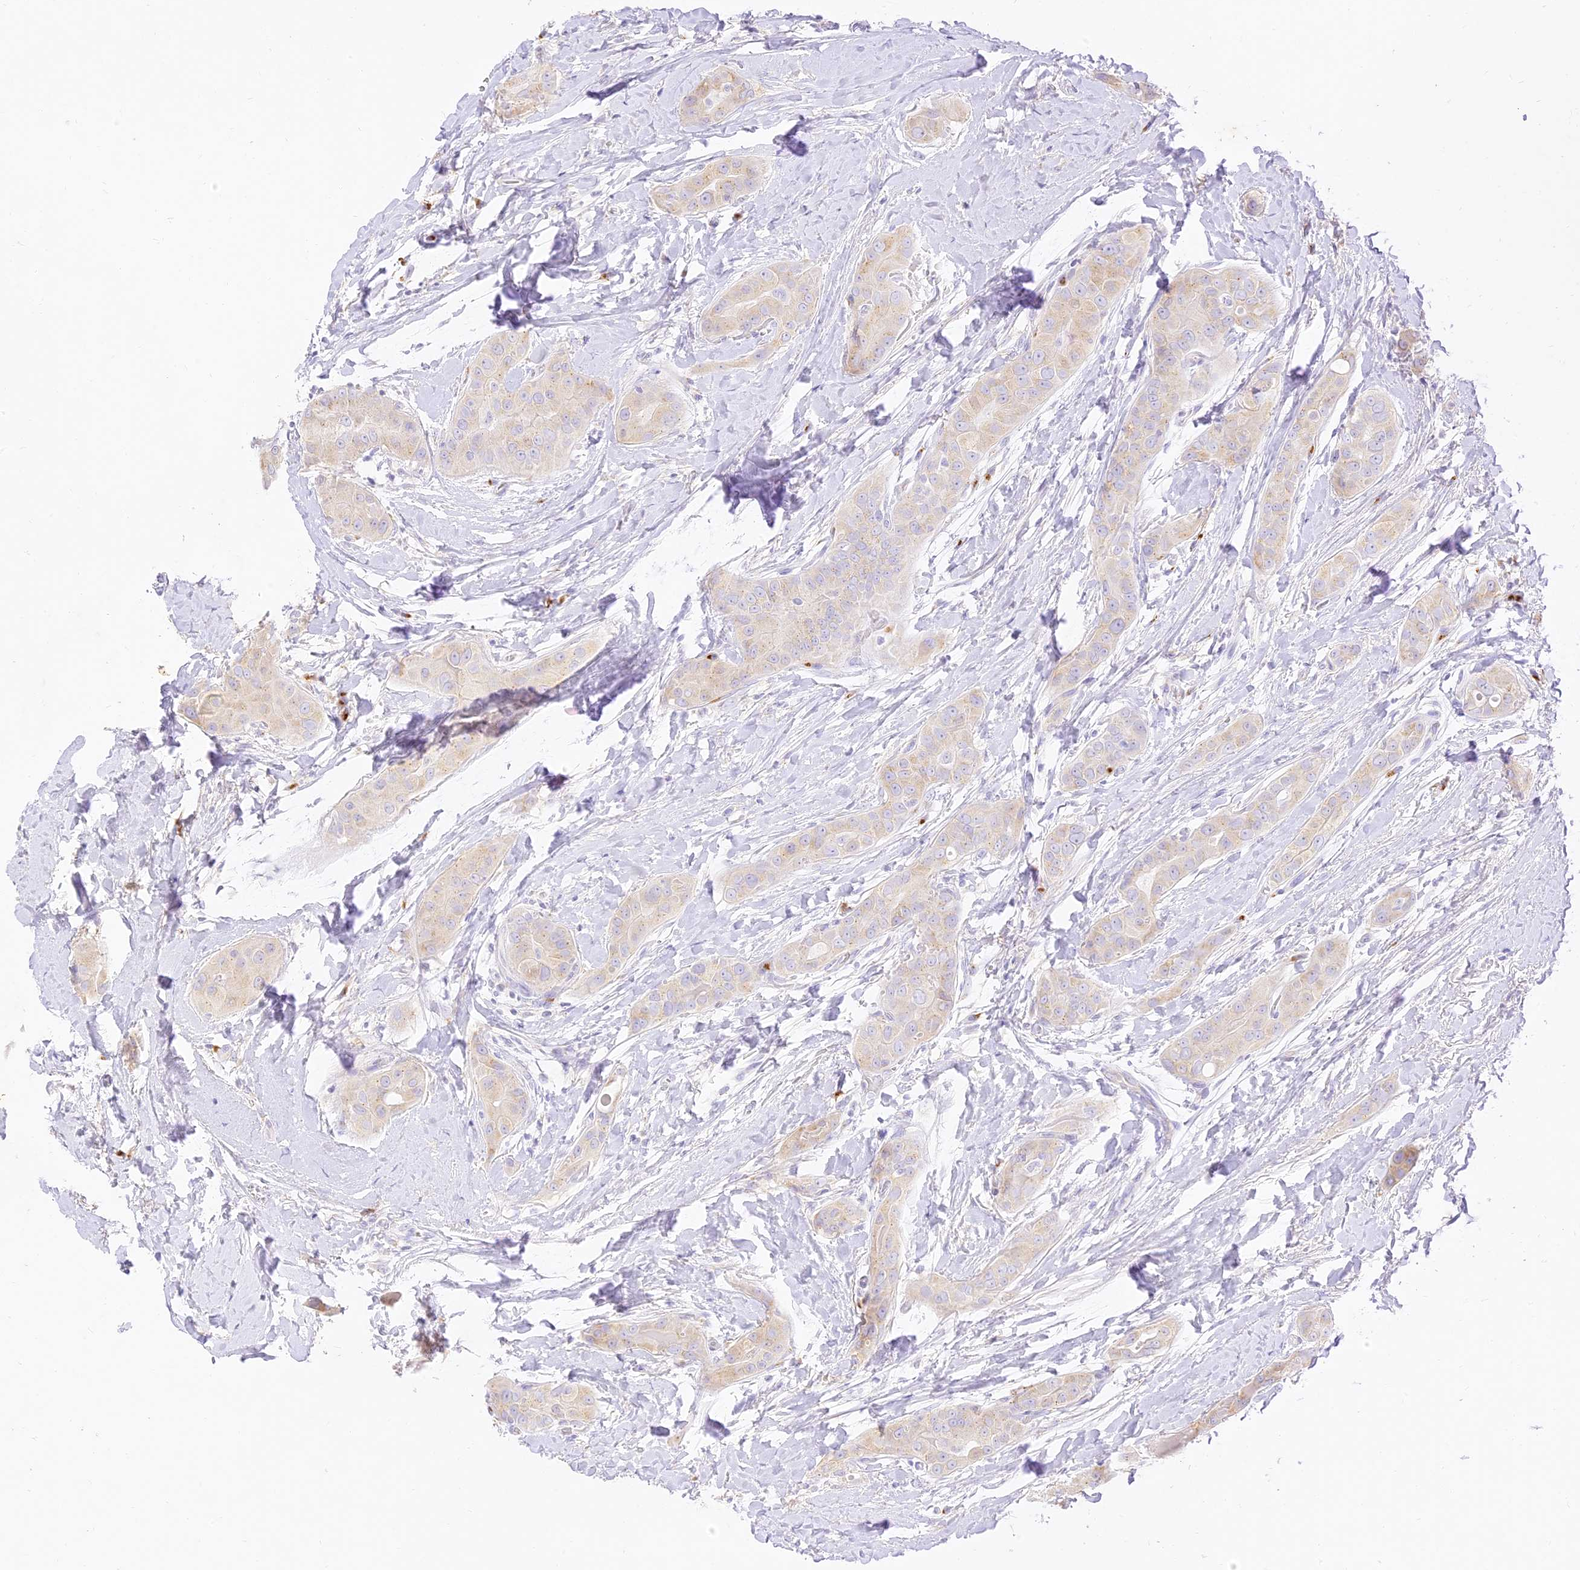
{"staining": {"intensity": "negative", "quantity": "none", "location": "none"}, "tissue": "thyroid cancer", "cell_type": "Tumor cells", "image_type": "cancer", "snomed": [{"axis": "morphology", "description": "Papillary adenocarcinoma, NOS"}, {"axis": "topography", "description": "Thyroid gland"}], "caption": "A histopathology image of papillary adenocarcinoma (thyroid) stained for a protein exhibits no brown staining in tumor cells.", "gene": "SEC13", "patient": {"sex": "male", "age": 33}}